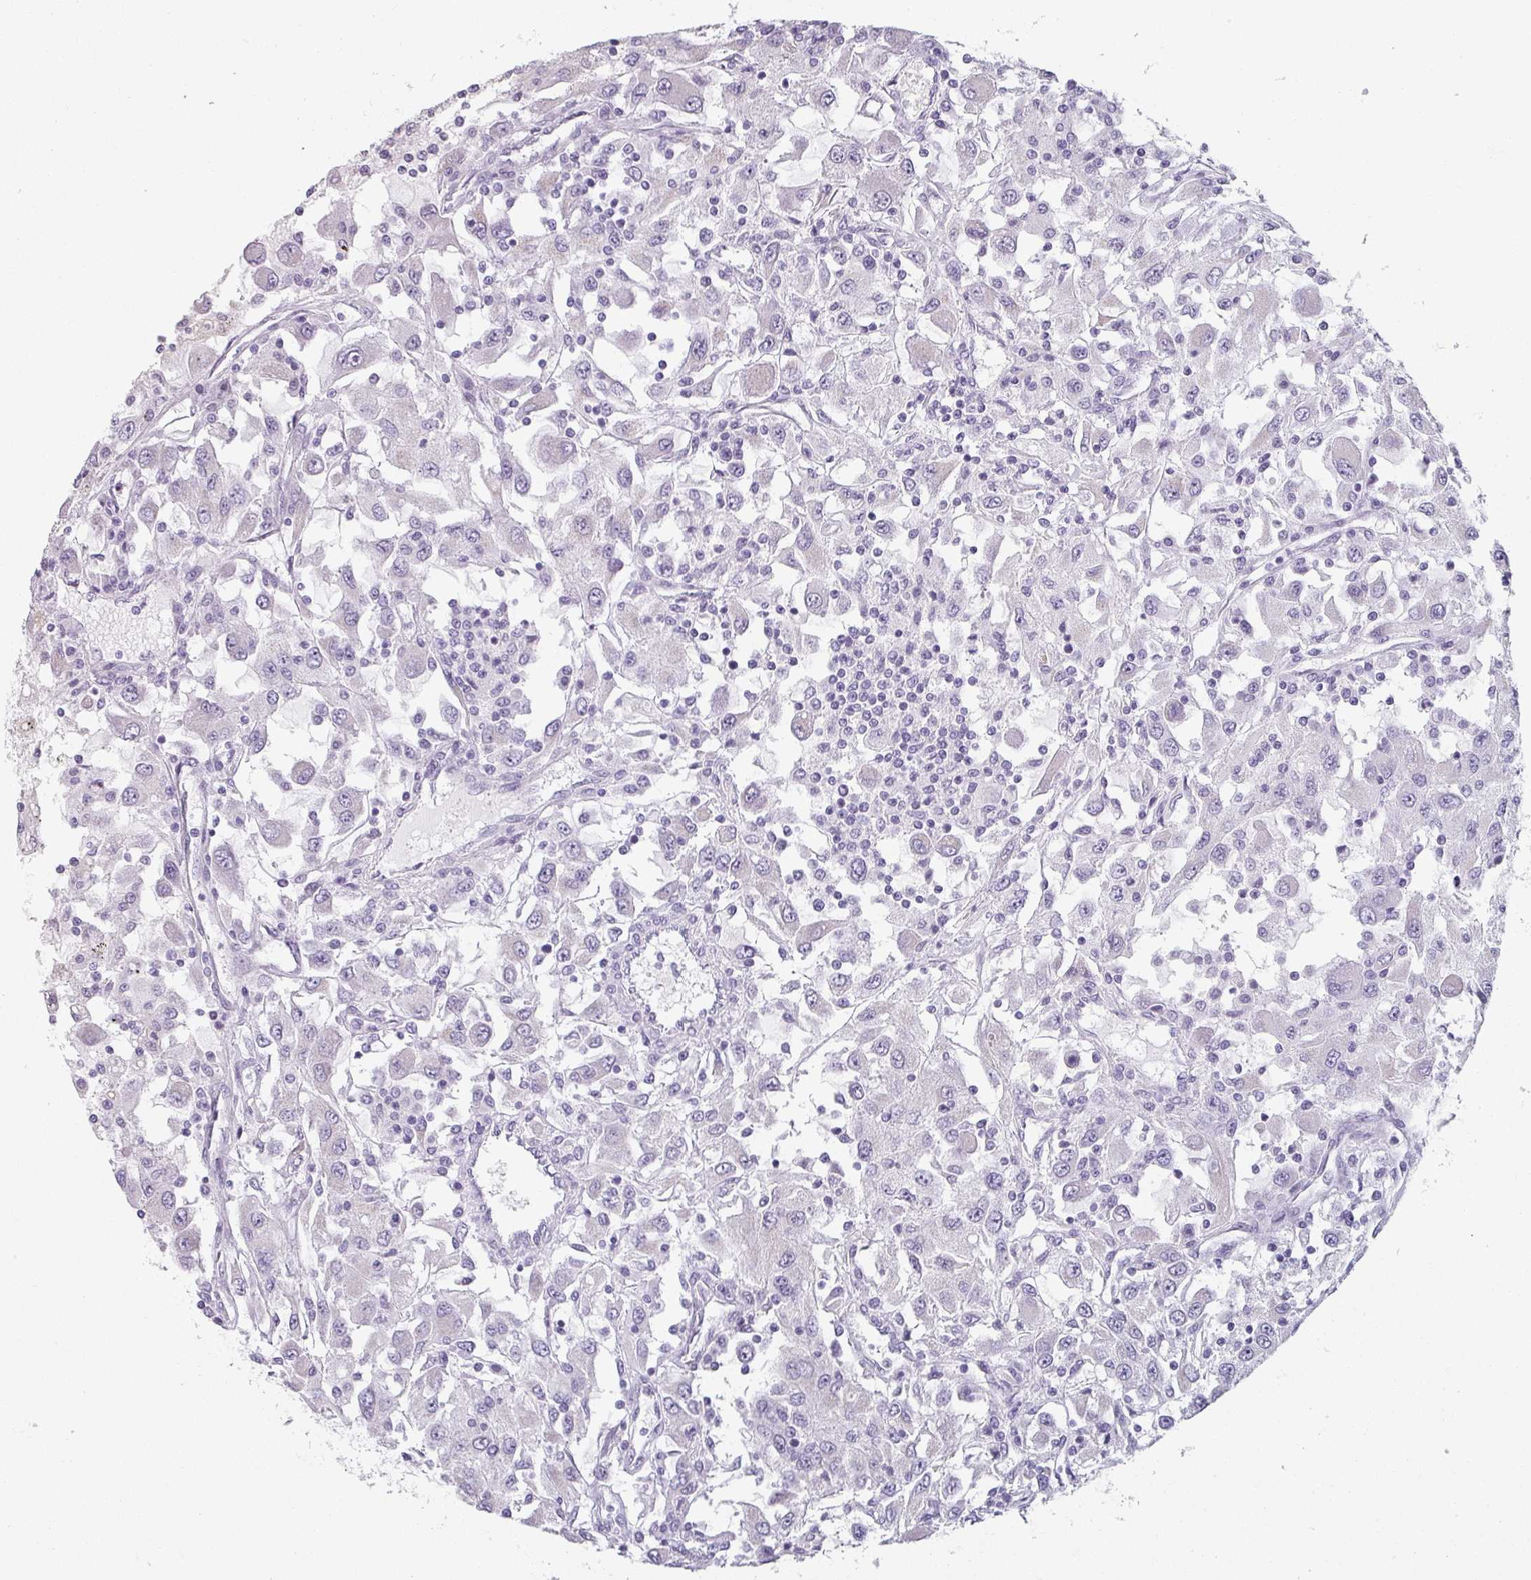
{"staining": {"intensity": "negative", "quantity": "none", "location": "none"}, "tissue": "renal cancer", "cell_type": "Tumor cells", "image_type": "cancer", "snomed": [{"axis": "morphology", "description": "Adenocarcinoma, NOS"}, {"axis": "topography", "description": "Kidney"}], "caption": "An IHC histopathology image of renal adenocarcinoma is shown. There is no staining in tumor cells of renal adenocarcinoma.", "gene": "SFTPA1", "patient": {"sex": "female", "age": 67}}